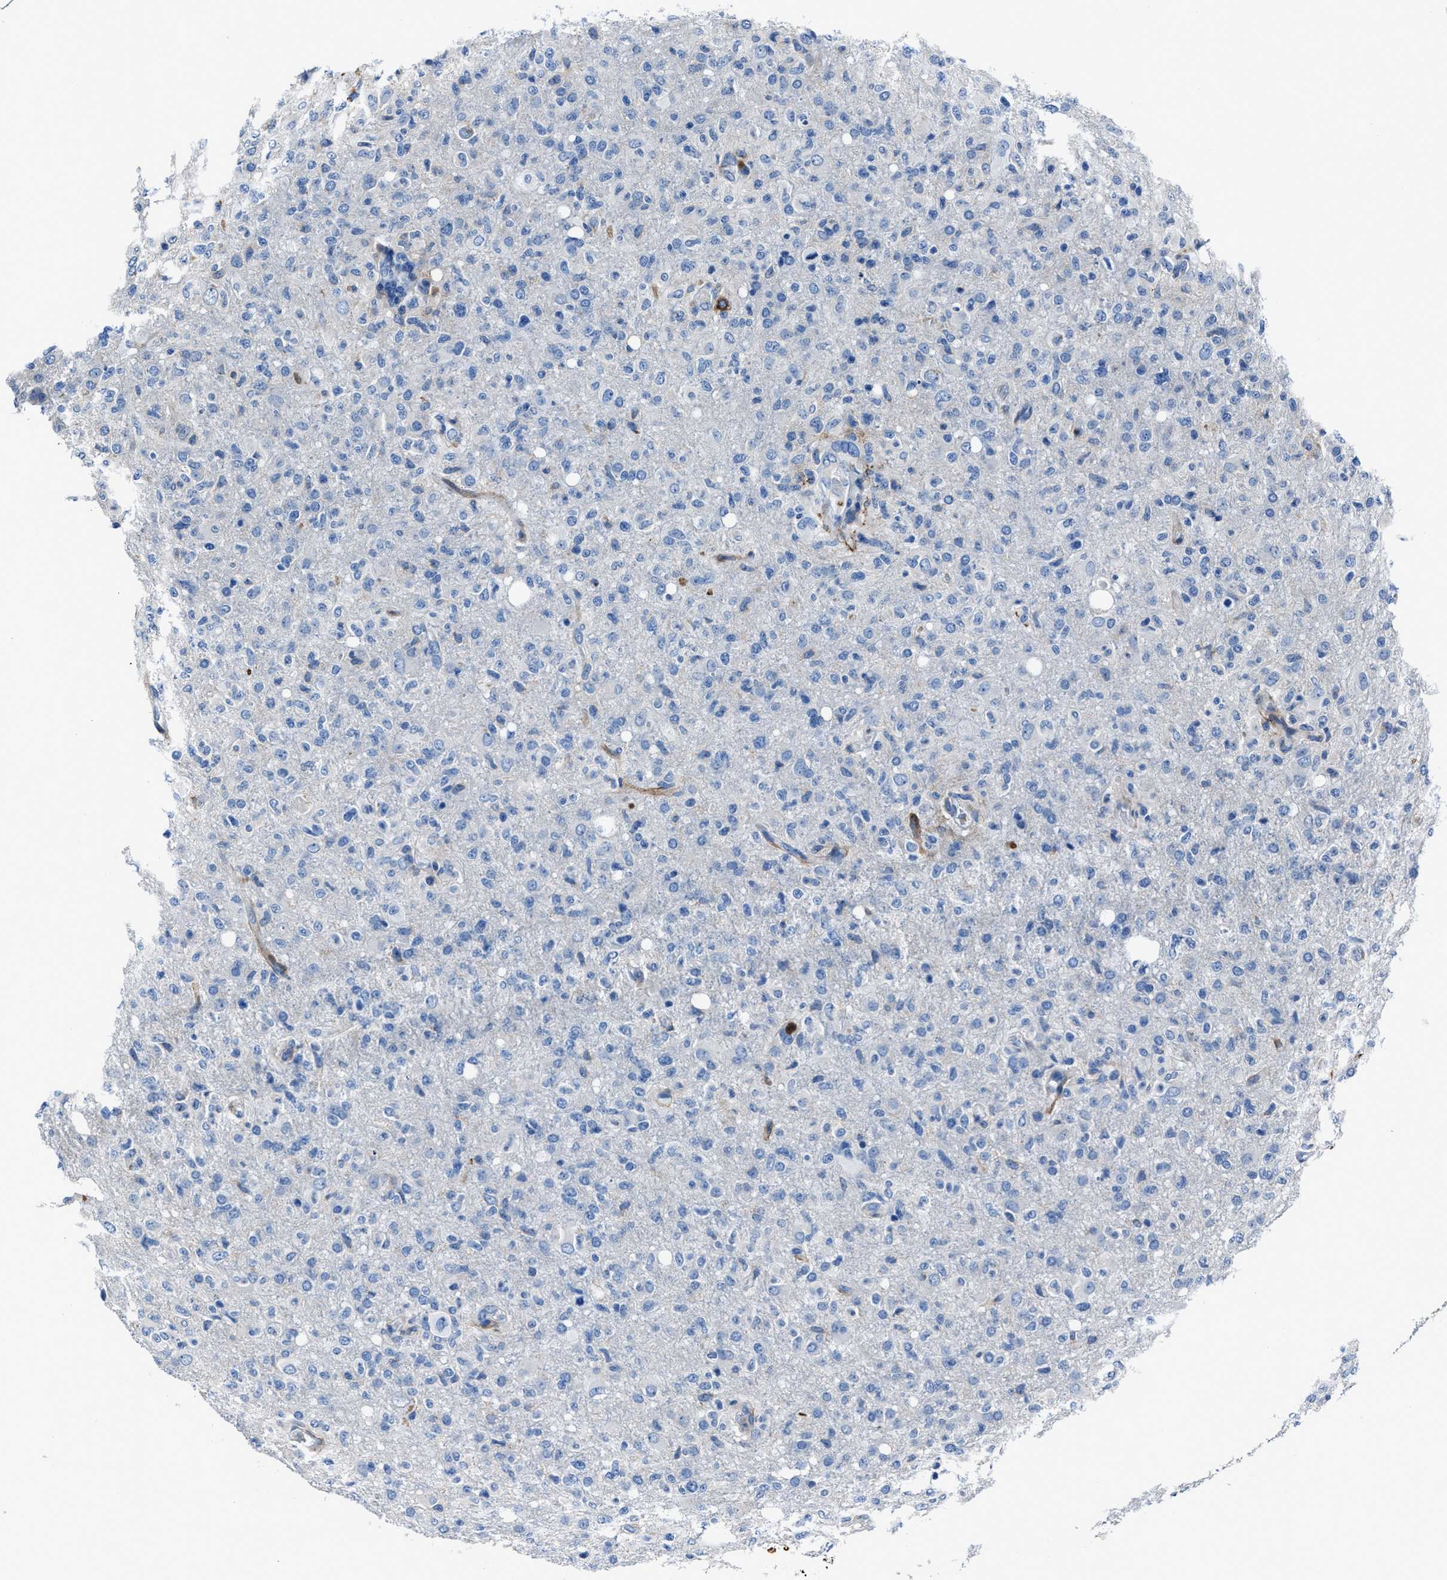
{"staining": {"intensity": "negative", "quantity": "none", "location": "none"}, "tissue": "glioma", "cell_type": "Tumor cells", "image_type": "cancer", "snomed": [{"axis": "morphology", "description": "Glioma, malignant, High grade"}, {"axis": "topography", "description": "Brain"}], "caption": "Histopathology image shows no significant protein positivity in tumor cells of malignant high-grade glioma. The staining is performed using DAB (3,3'-diaminobenzidine) brown chromogen with nuclei counter-stained in using hematoxylin.", "gene": "FGL2", "patient": {"sex": "female", "age": 57}}